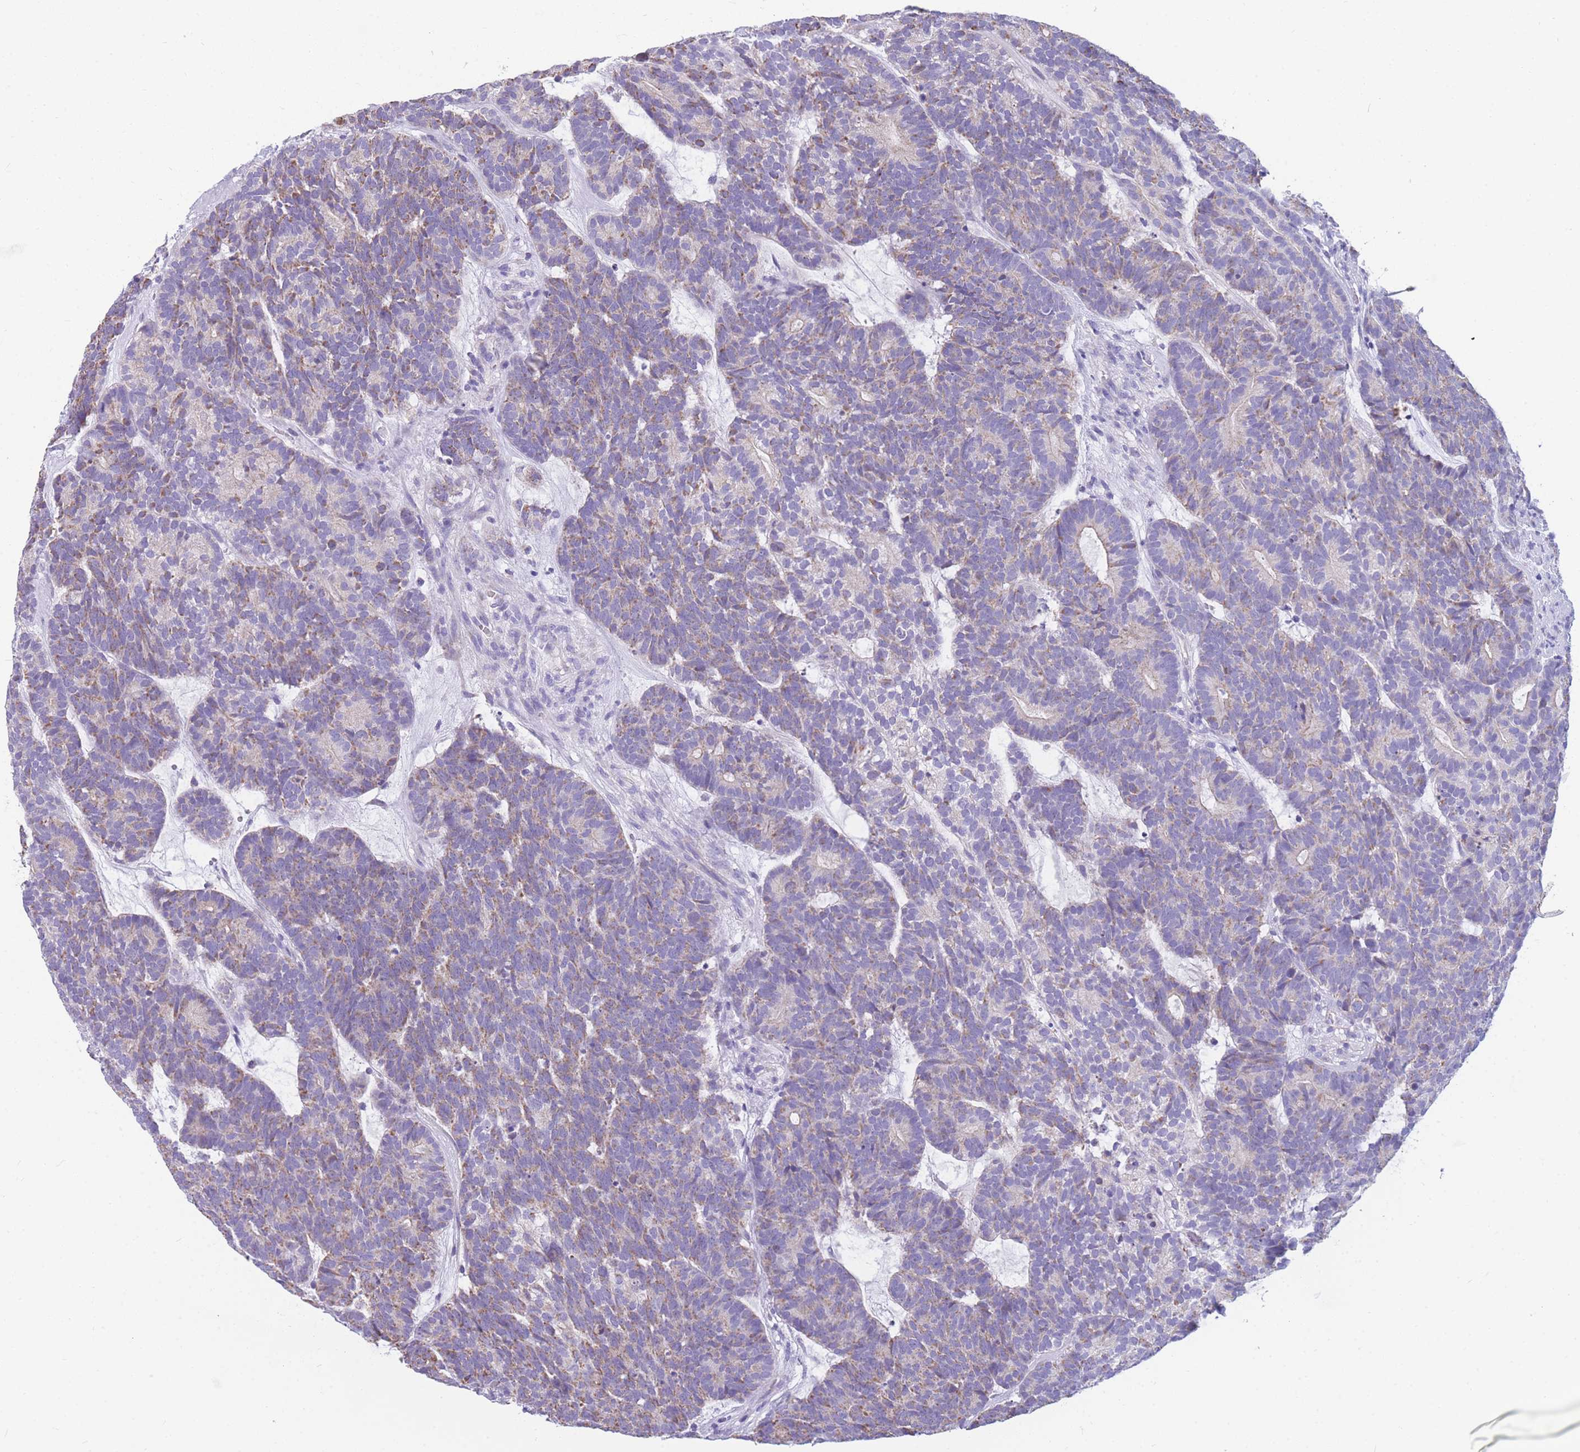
{"staining": {"intensity": "weak", "quantity": "25%-75%", "location": "cytoplasmic/membranous"}, "tissue": "head and neck cancer", "cell_type": "Tumor cells", "image_type": "cancer", "snomed": [{"axis": "morphology", "description": "Adenocarcinoma, NOS"}, {"axis": "topography", "description": "Head-Neck"}], "caption": "Protein expression analysis of human head and neck adenocarcinoma reveals weak cytoplasmic/membranous positivity in about 25%-75% of tumor cells. (brown staining indicates protein expression, while blue staining denotes nuclei).", "gene": "DHRS11", "patient": {"sex": "female", "age": 81}}